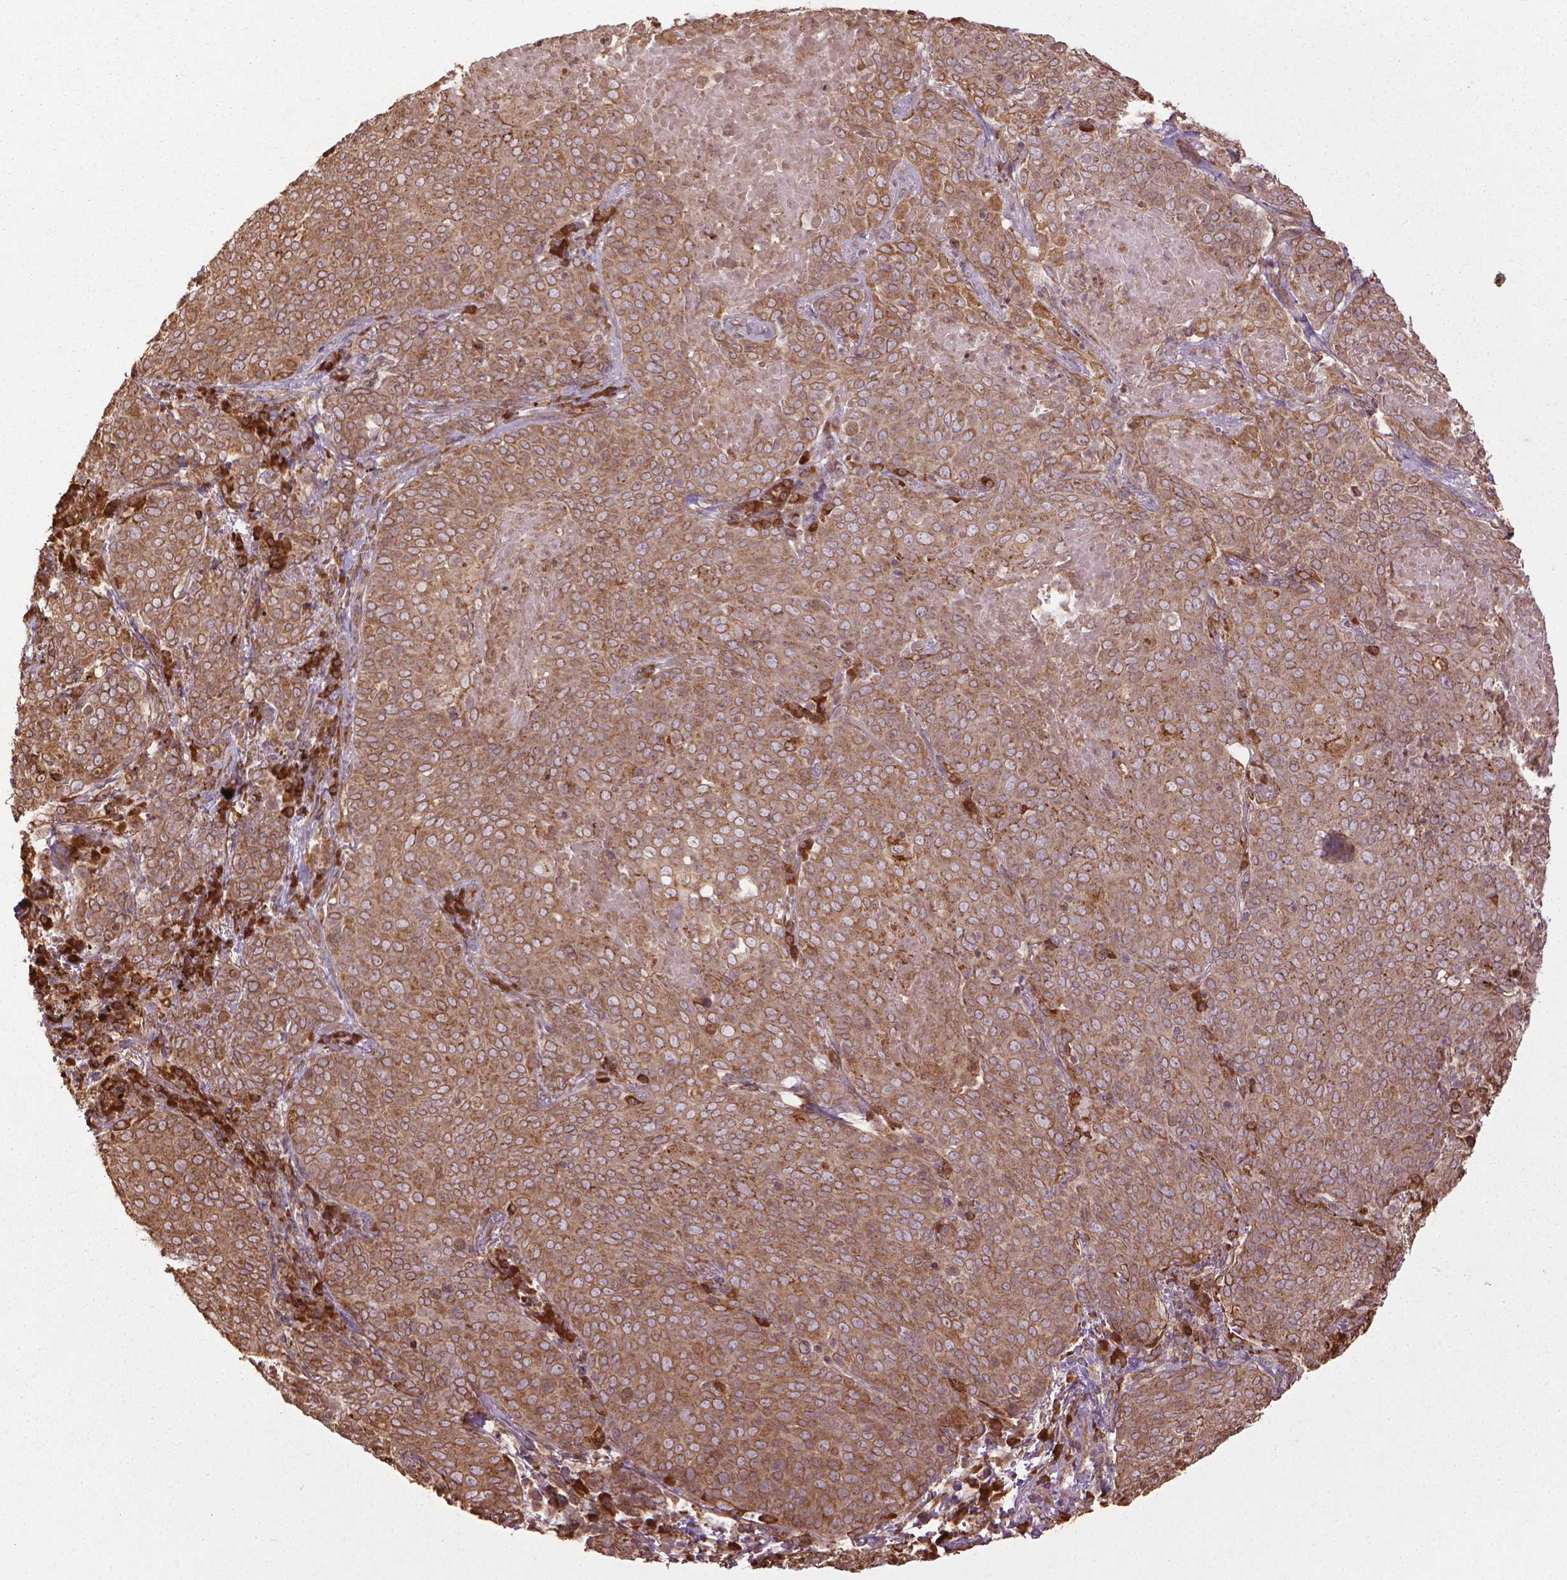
{"staining": {"intensity": "moderate", "quantity": ">75%", "location": "cytoplasmic/membranous"}, "tissue": "lung cancer", "cell_type": "Tumor cells", "image_type": "cancer", "snomed": [{"axis": "morphology", "description": "Squamous cell carcinoma, NOS"}, {"axis": "topography", "description": "Lung"}], "caption": "Brown immunohistochemical staining in human squamous cell carcinoma (lung) exhibits moderate cytoplasmic/membranous staining in about >75% of tumor cells.", "gene": "GAS1", "patient": {"sex": "male", "age": 82}}